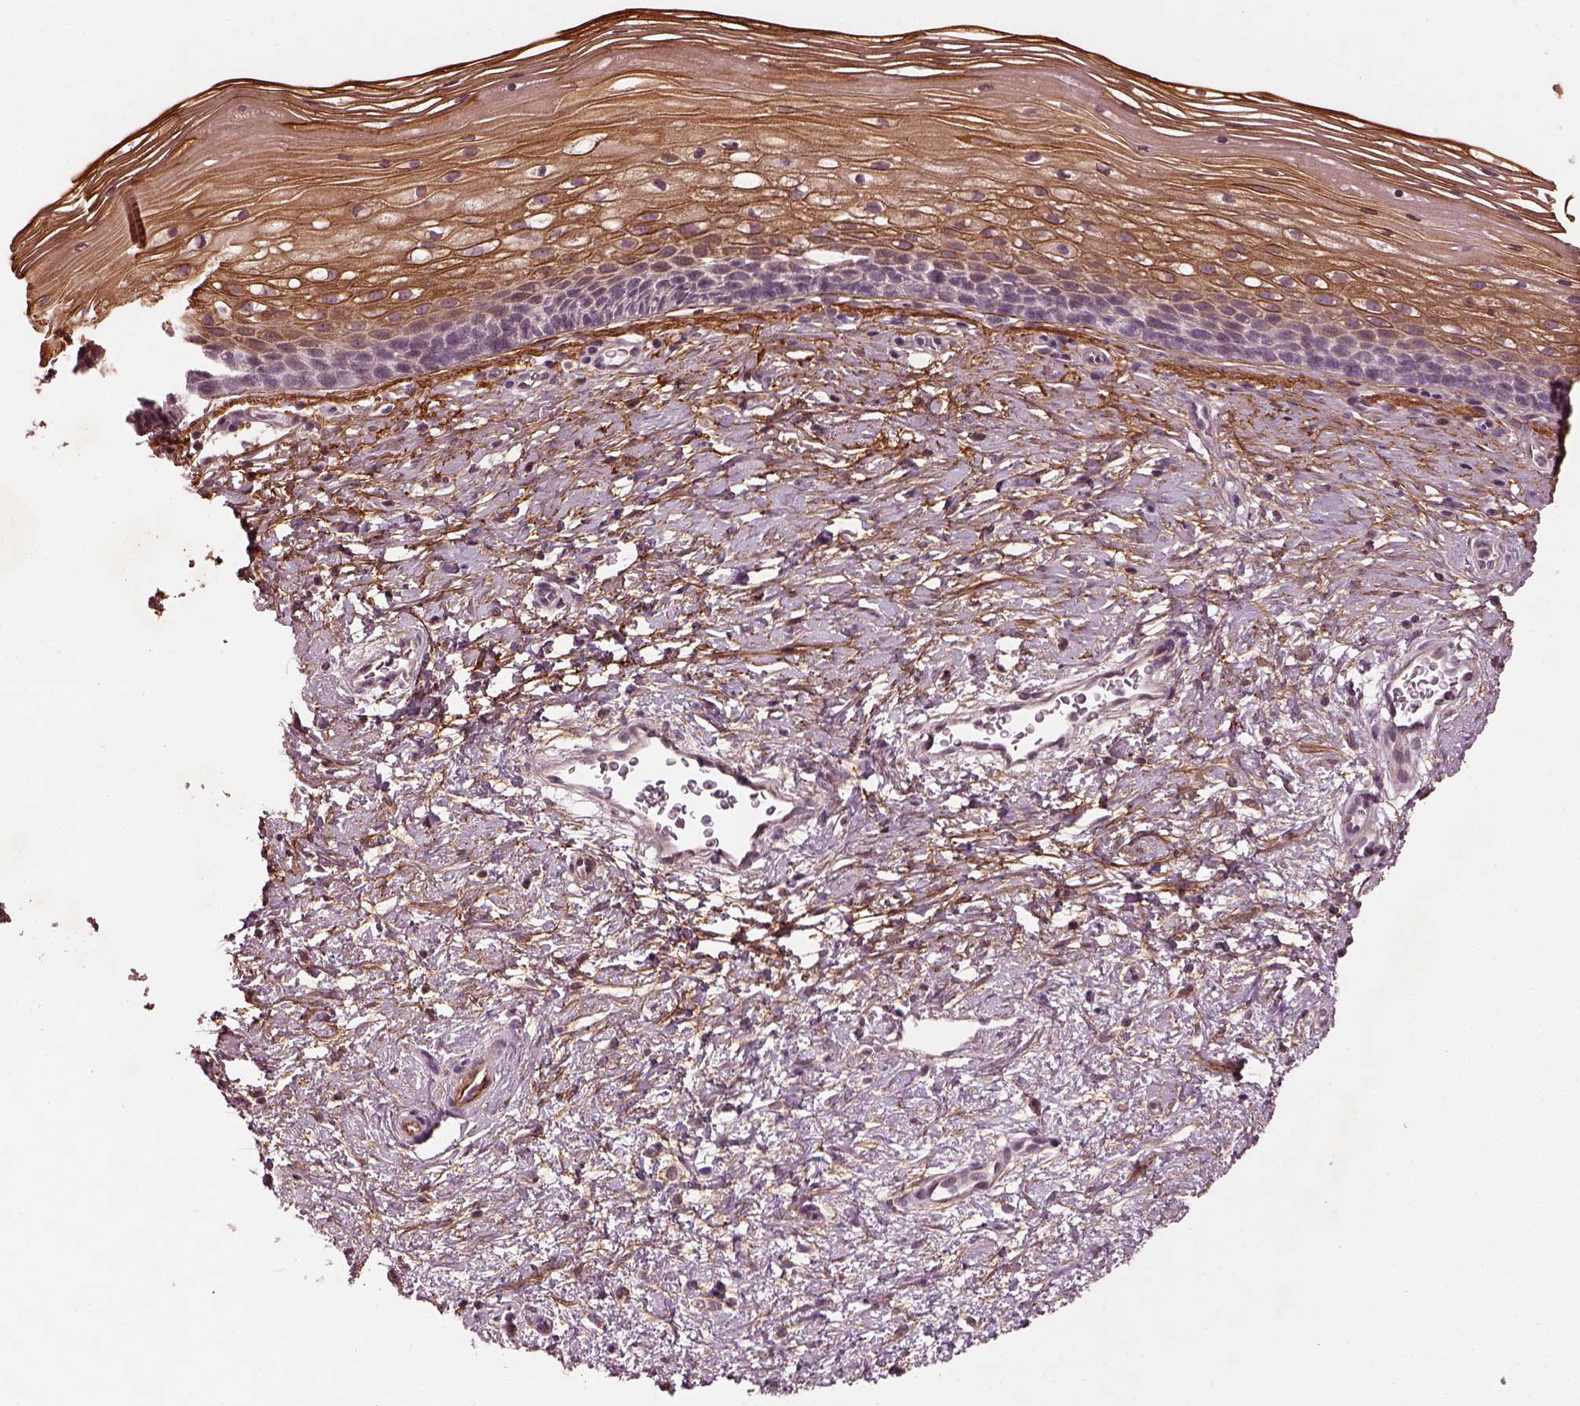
{"staining": {"intensity": "negative", "quantity": "none", "location": "none"}, "tissue": "cervix", "cell_type": "Glandular cells", "image_type": "normal", "snomed": [{"axis": "morphology", "description": "Normal tissue, NOS"}, {"axis": "topography", "description": "Cervix"}], "caption": "This micrograph is of normal cervix stained with IHC to label a protein in brown with the nuclei are counter-stained blue. There is no staining in glandular cells.", "gene": "EFEMP1", "patient": {"sex": "female", "age": 34}}